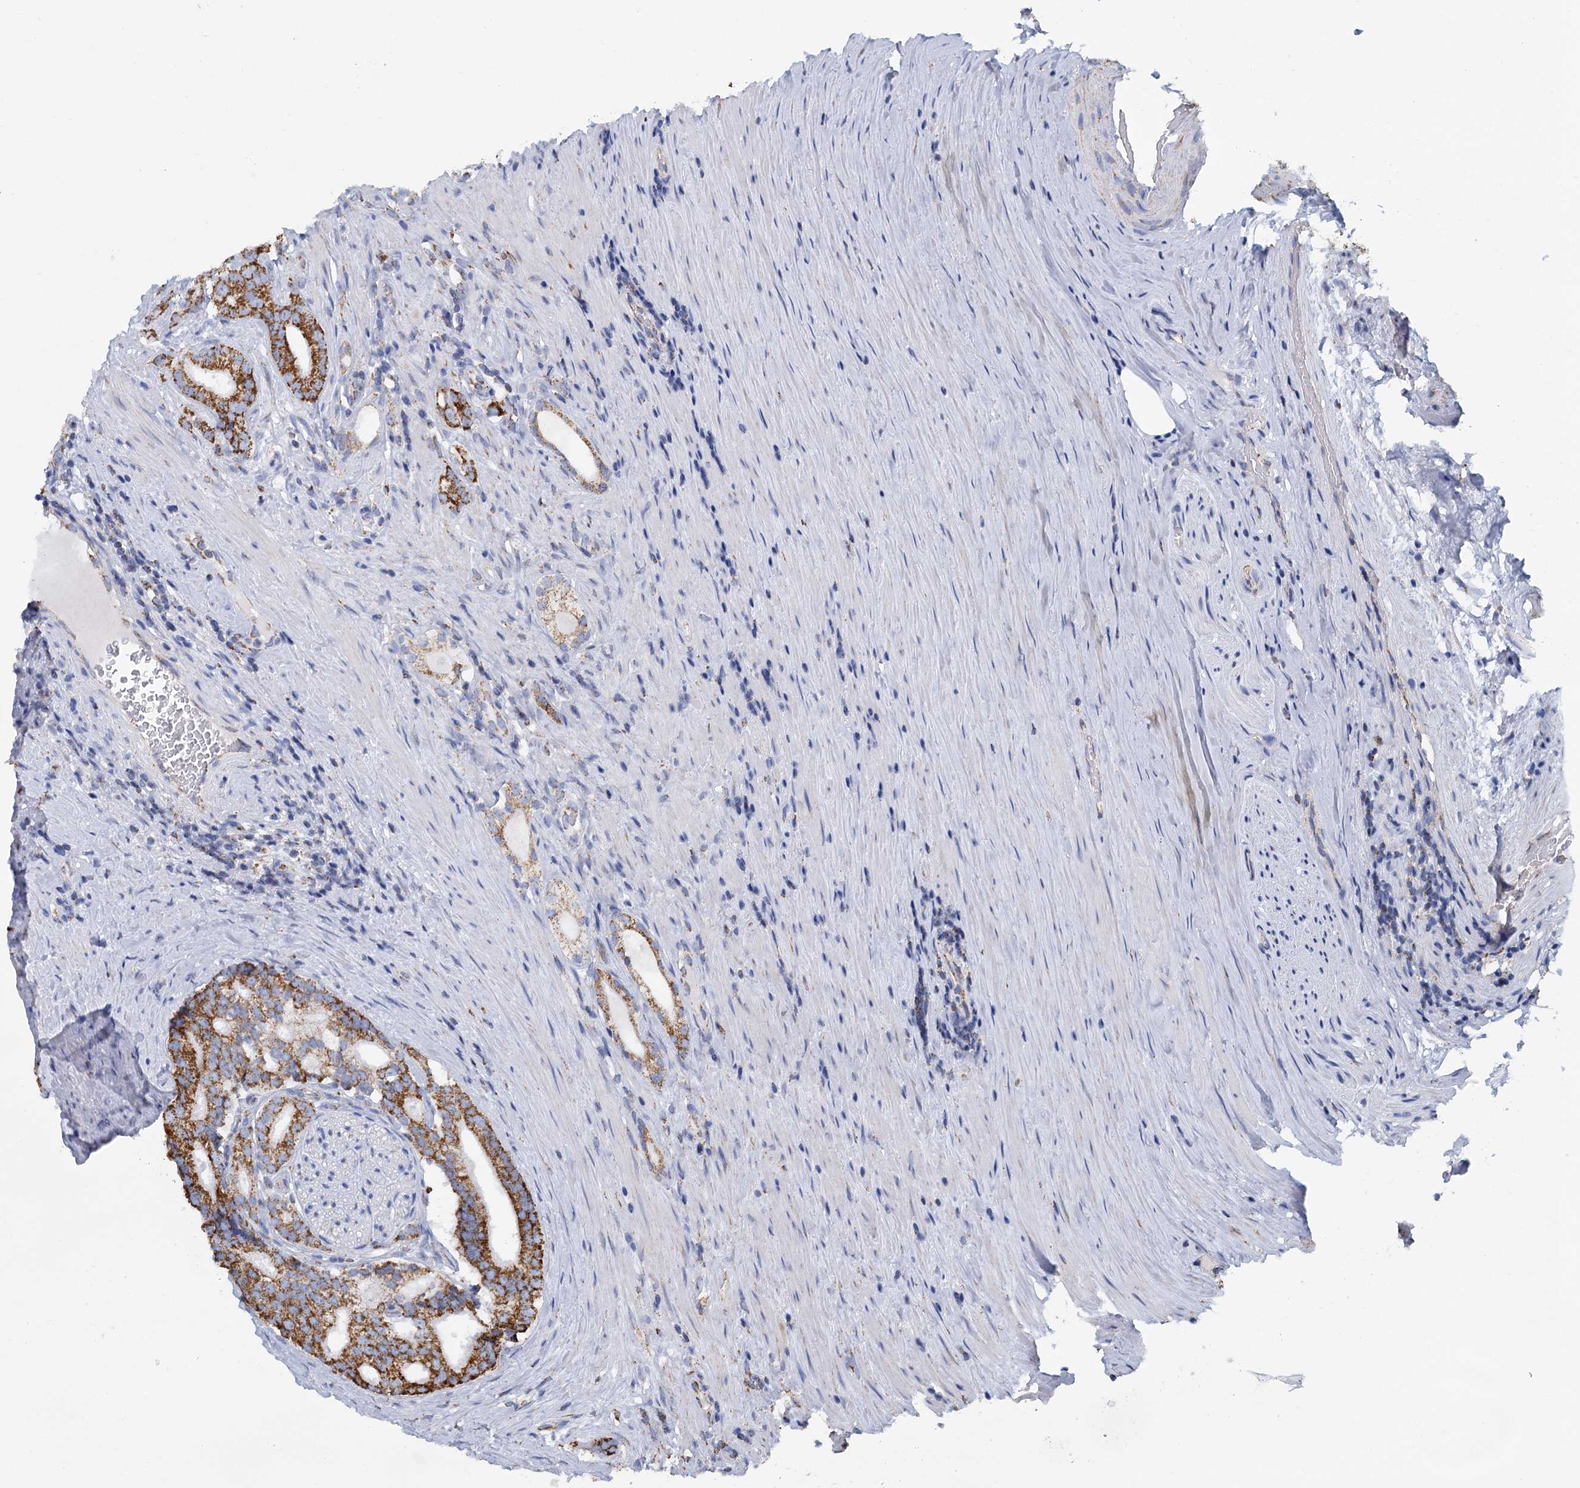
{"staining": {"intensity": "moderate", "quantity": ">75%", "location": "cytoplasmic/membranous"}, "tissue": "prostate cancer", "cell_type": "Tumor cells", "image_type": "cancer", "snomed": [{"axis": "morphology", "description": "Adenocarcinoma, Low grade"}, {"axis": "topography", "description": "Prostate"}], "caption": "This is an image of immunohistochemistry staining of prostate cancer (low-grade adenocarcinoma), which shows moderate positivity in the cytoplasmic/membranous of tumor cells.", "gene": "CCP110", "patient": {"sex": "male", "age": 71}}